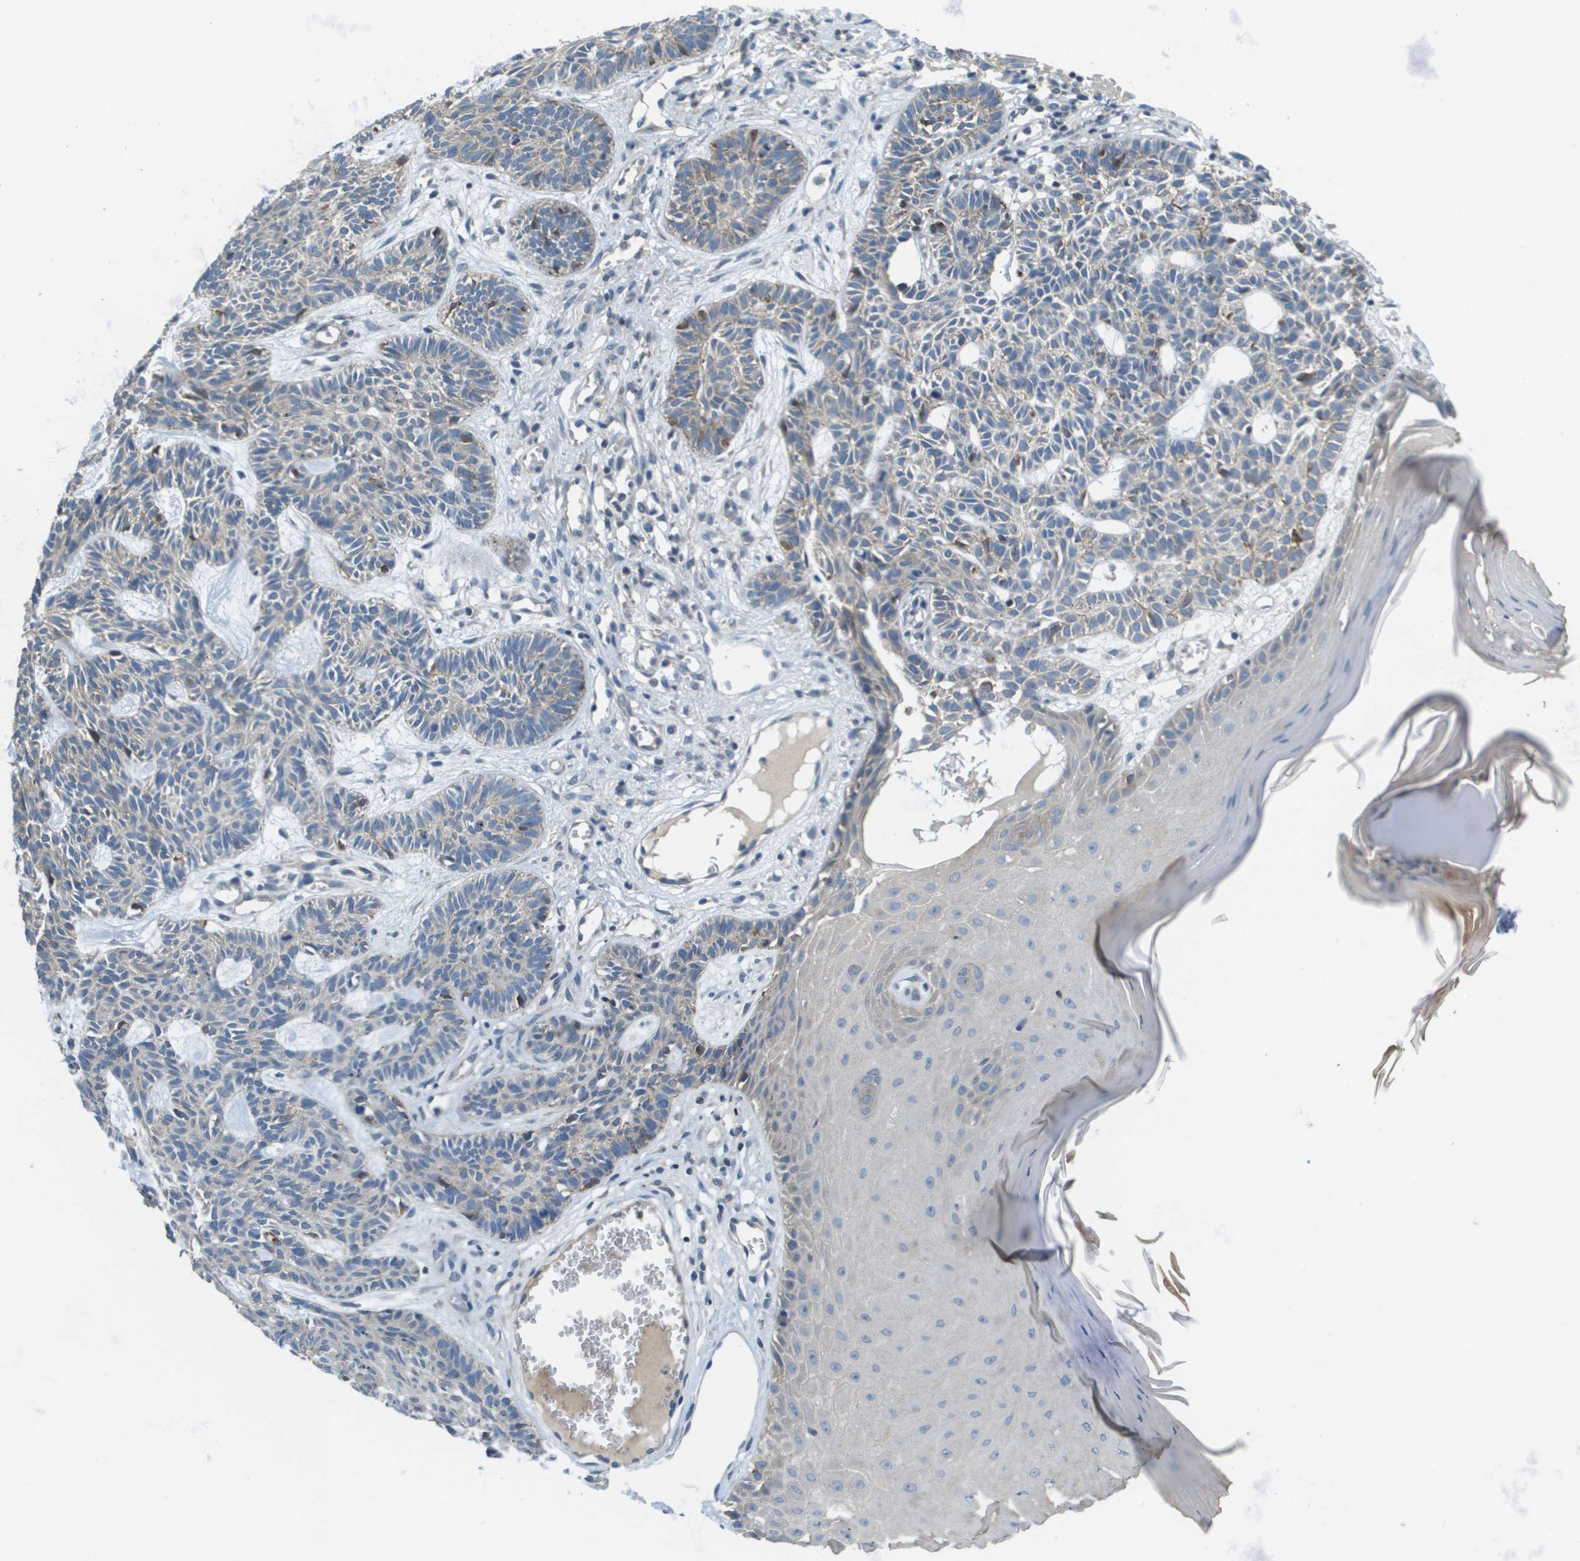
{"staining": {"intensity": "weak", "quantity": "<25%", "location": "cytoplasmic/membranous"}, "tissue": "skin cancer", "cell_type": "Tumor cells", "image_type": "cancer", "snomed": [{"axis": "morphology", "description": "Basal cell carcinoma"}, {"axis": "topography", "description": "Skin"}], "caption": "Tumor cells show no significant protein positivity in skin basal cell carcinoma.", "gene": "KRT23", "patient": {"sex": "male", "age": 67}}